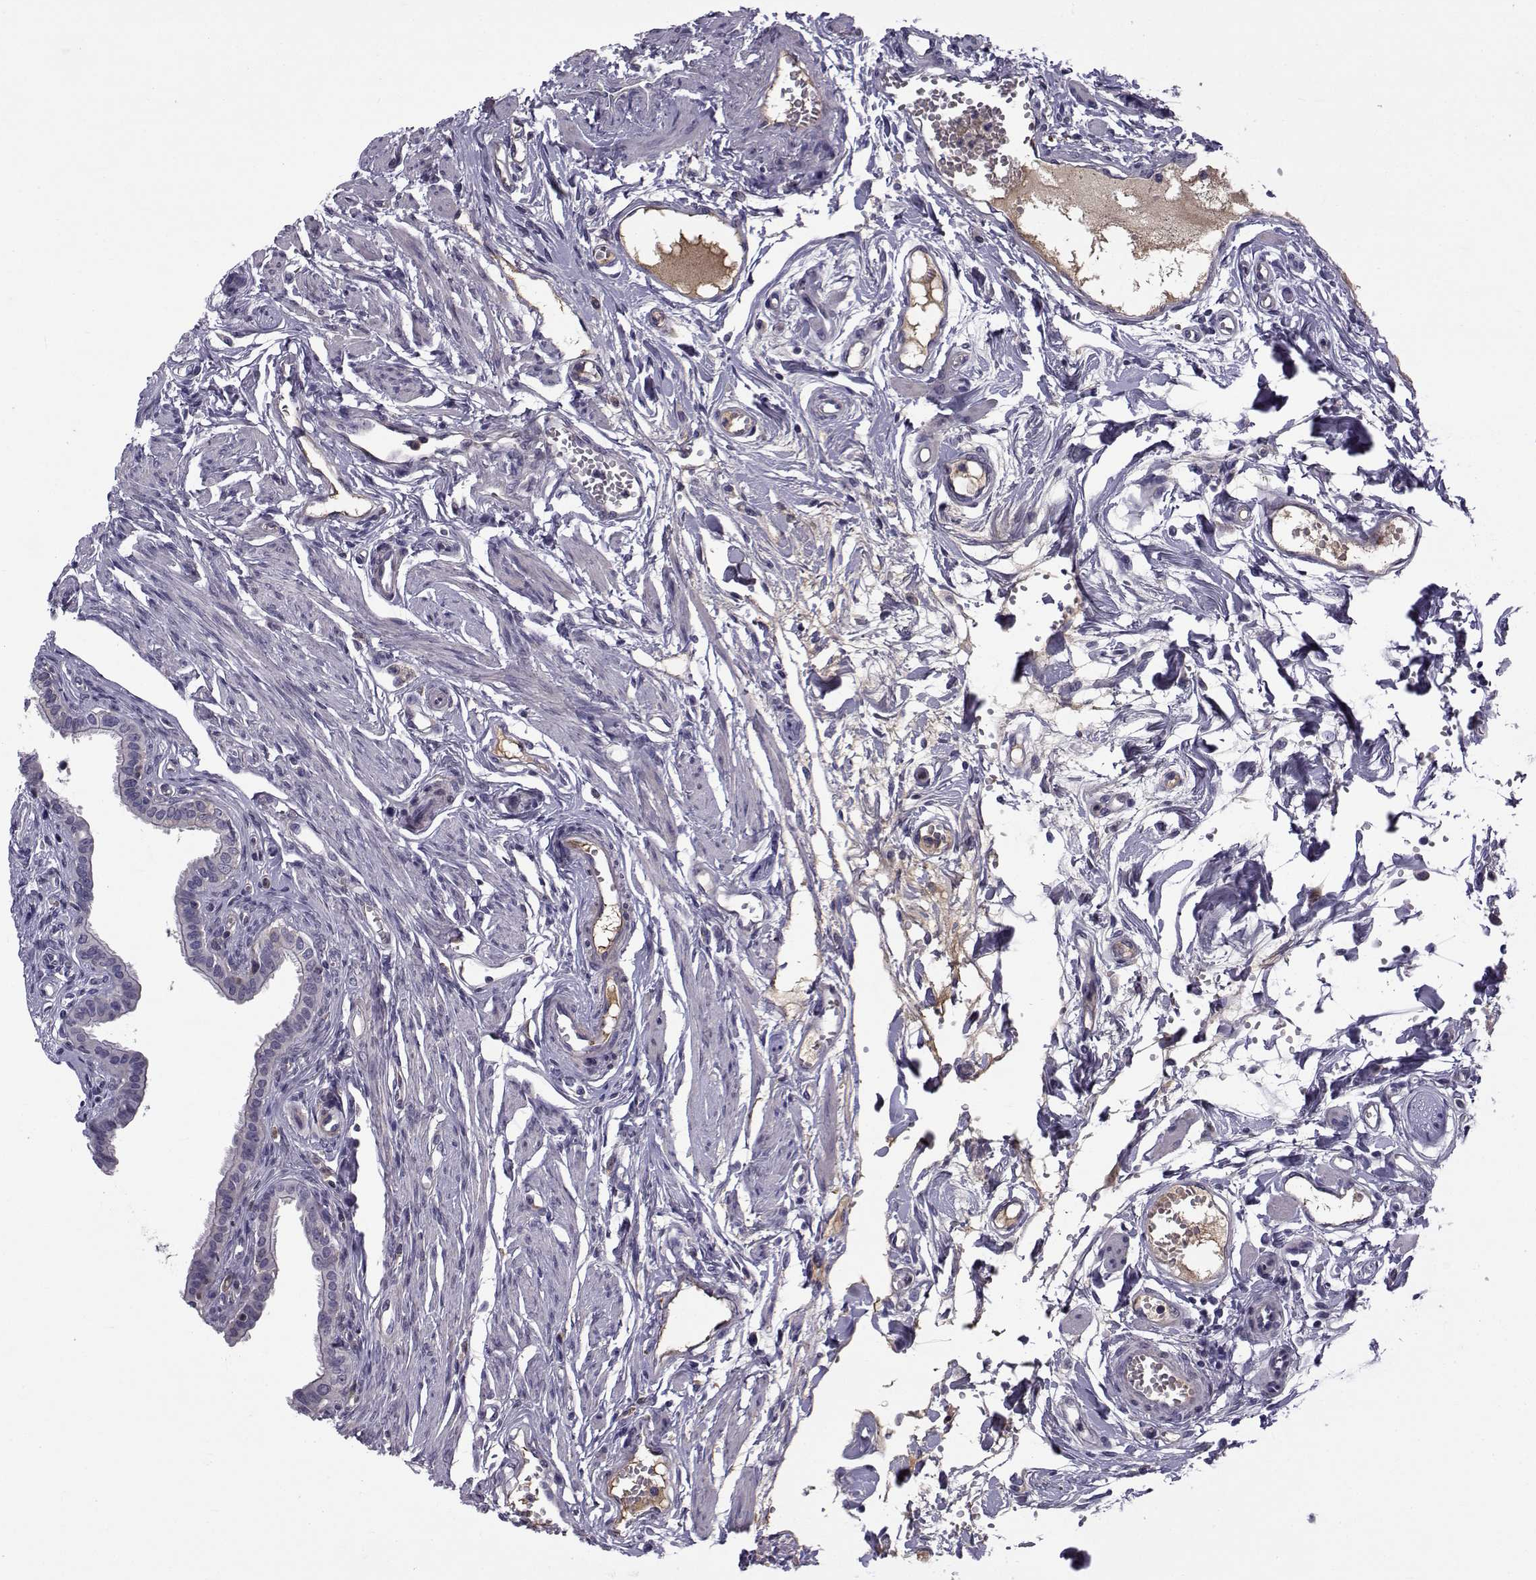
{"staining": {"intensity": "negative", "quantity": "none", "location": "none"}, "tissue": "fallopian tube", "cell_type": "Glandular cells", "image_type": "normal", "snomed": [{"axis": "morphology", "description": "Normal tissue, NOS"}, {"axis": "morphology", "description": "Carcinoma, endometroid"}, {"axis": "topography", "description": "Fallopian tube"}, {"axis": "topography", "description": "Ovary"}], "caption": "Glandular cells show no significant expression in normal fallopian tube. Brightfield microscopy of immunohistochemistry stained with DAB (3,3'-diaminobenzidine) (brown) and hematoxylin (blue), captured at high magnification.", "gene": "TNFRSF11B", "patient": {"sex": "female", "age": 42}}